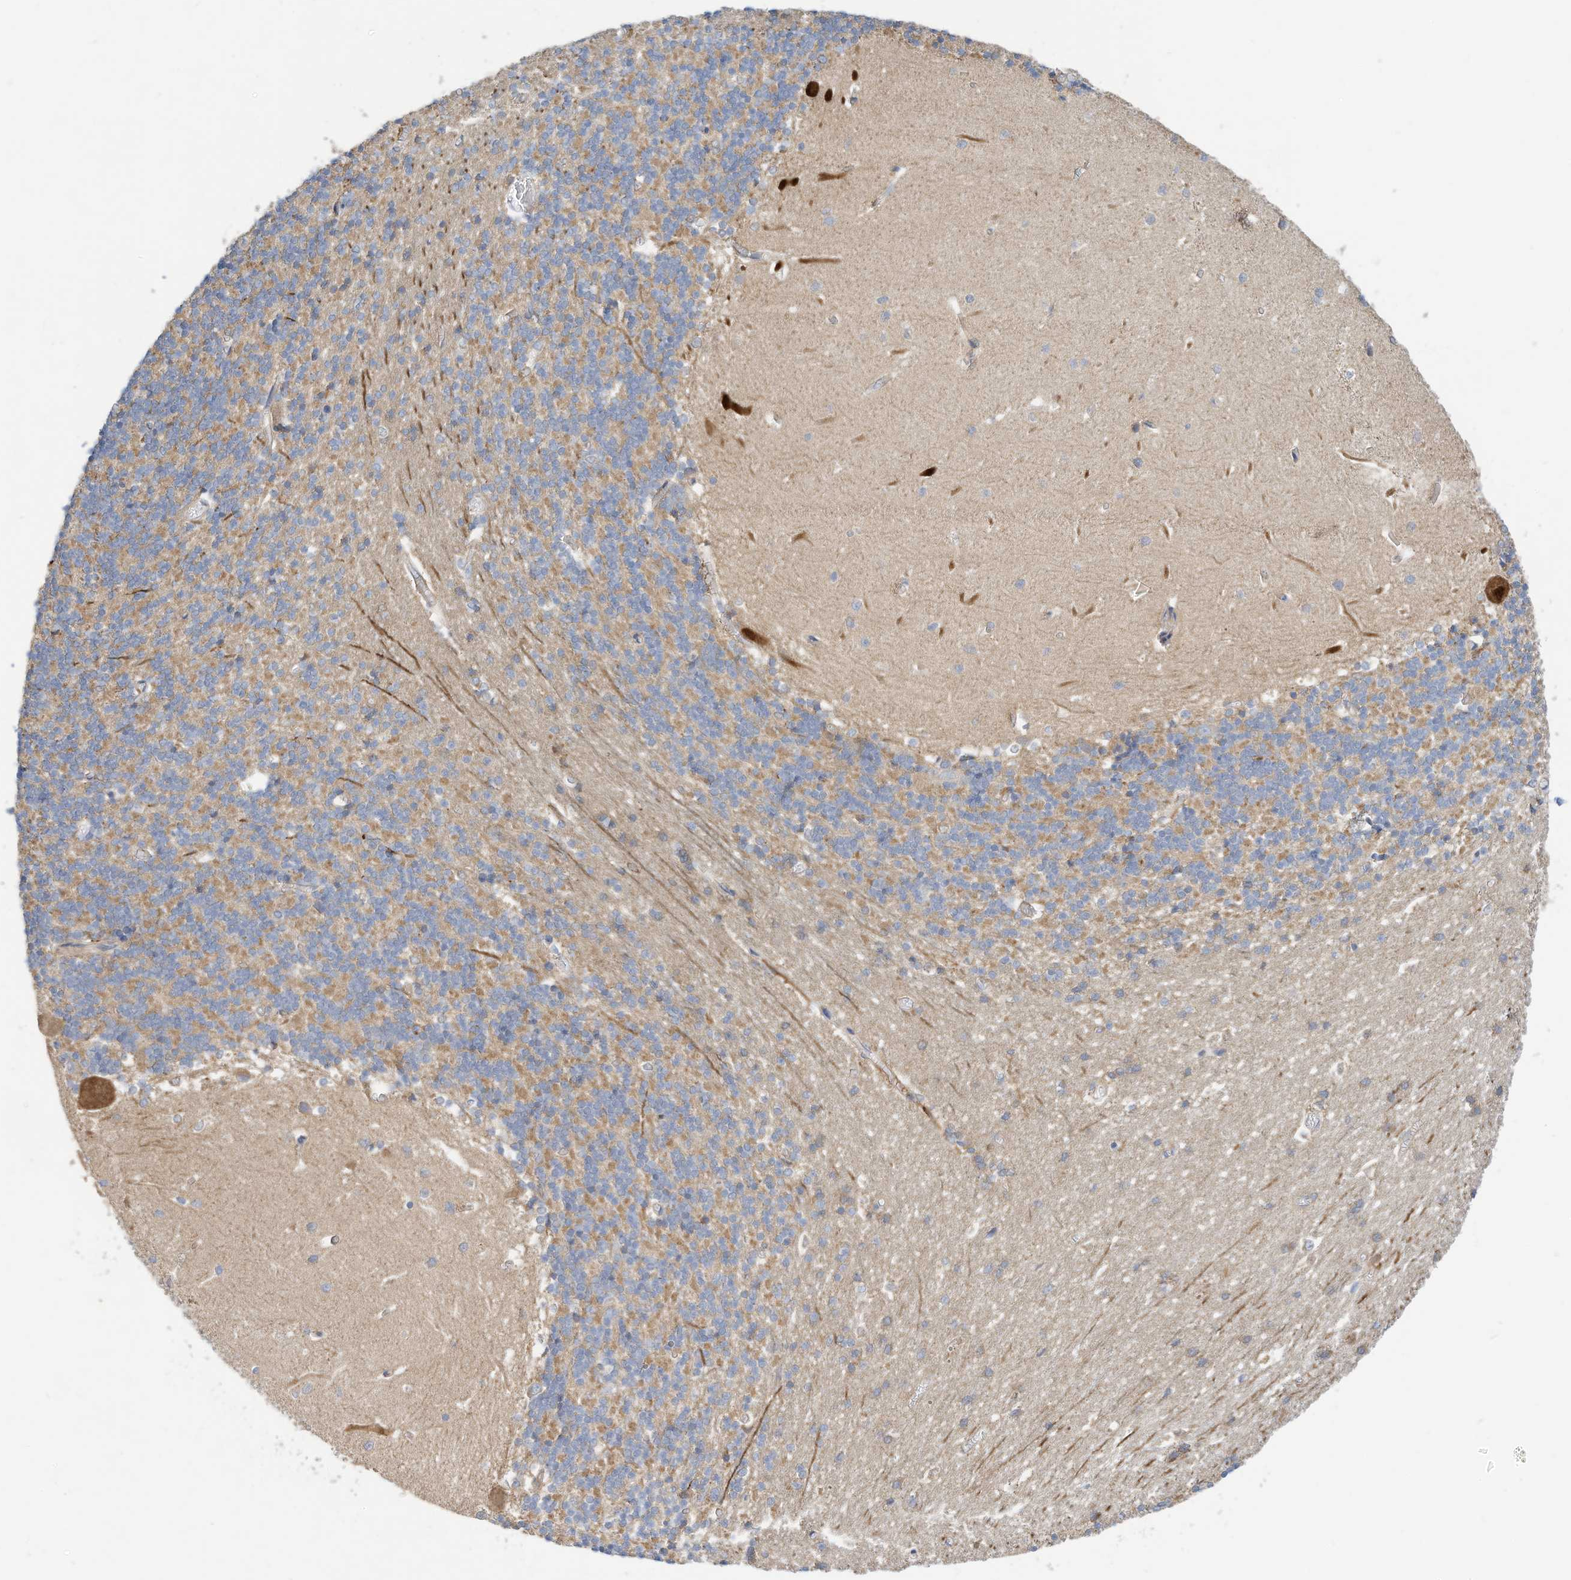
{"staining": {"intensity": "moderate", "quantity": "25%-75%", "location": "cytoplasmic/membranous"}, "tissue": "cerebellum", "cell_type": "Cells in granular layer", "image_type": "normal", "snomed": [{"axis": "morphology", "description": "Normal tissue, NOS"}, {"axis": "topography", "description": "Cerebellum"}], "caption": "The photomicrograph shows a brown stain indicating the presence of a protein in the cytoplasmic/membranous of cells in granular layer in cerebellum.", "gene": "RHOH", "patient": {"sex": "male", "age": 37}}